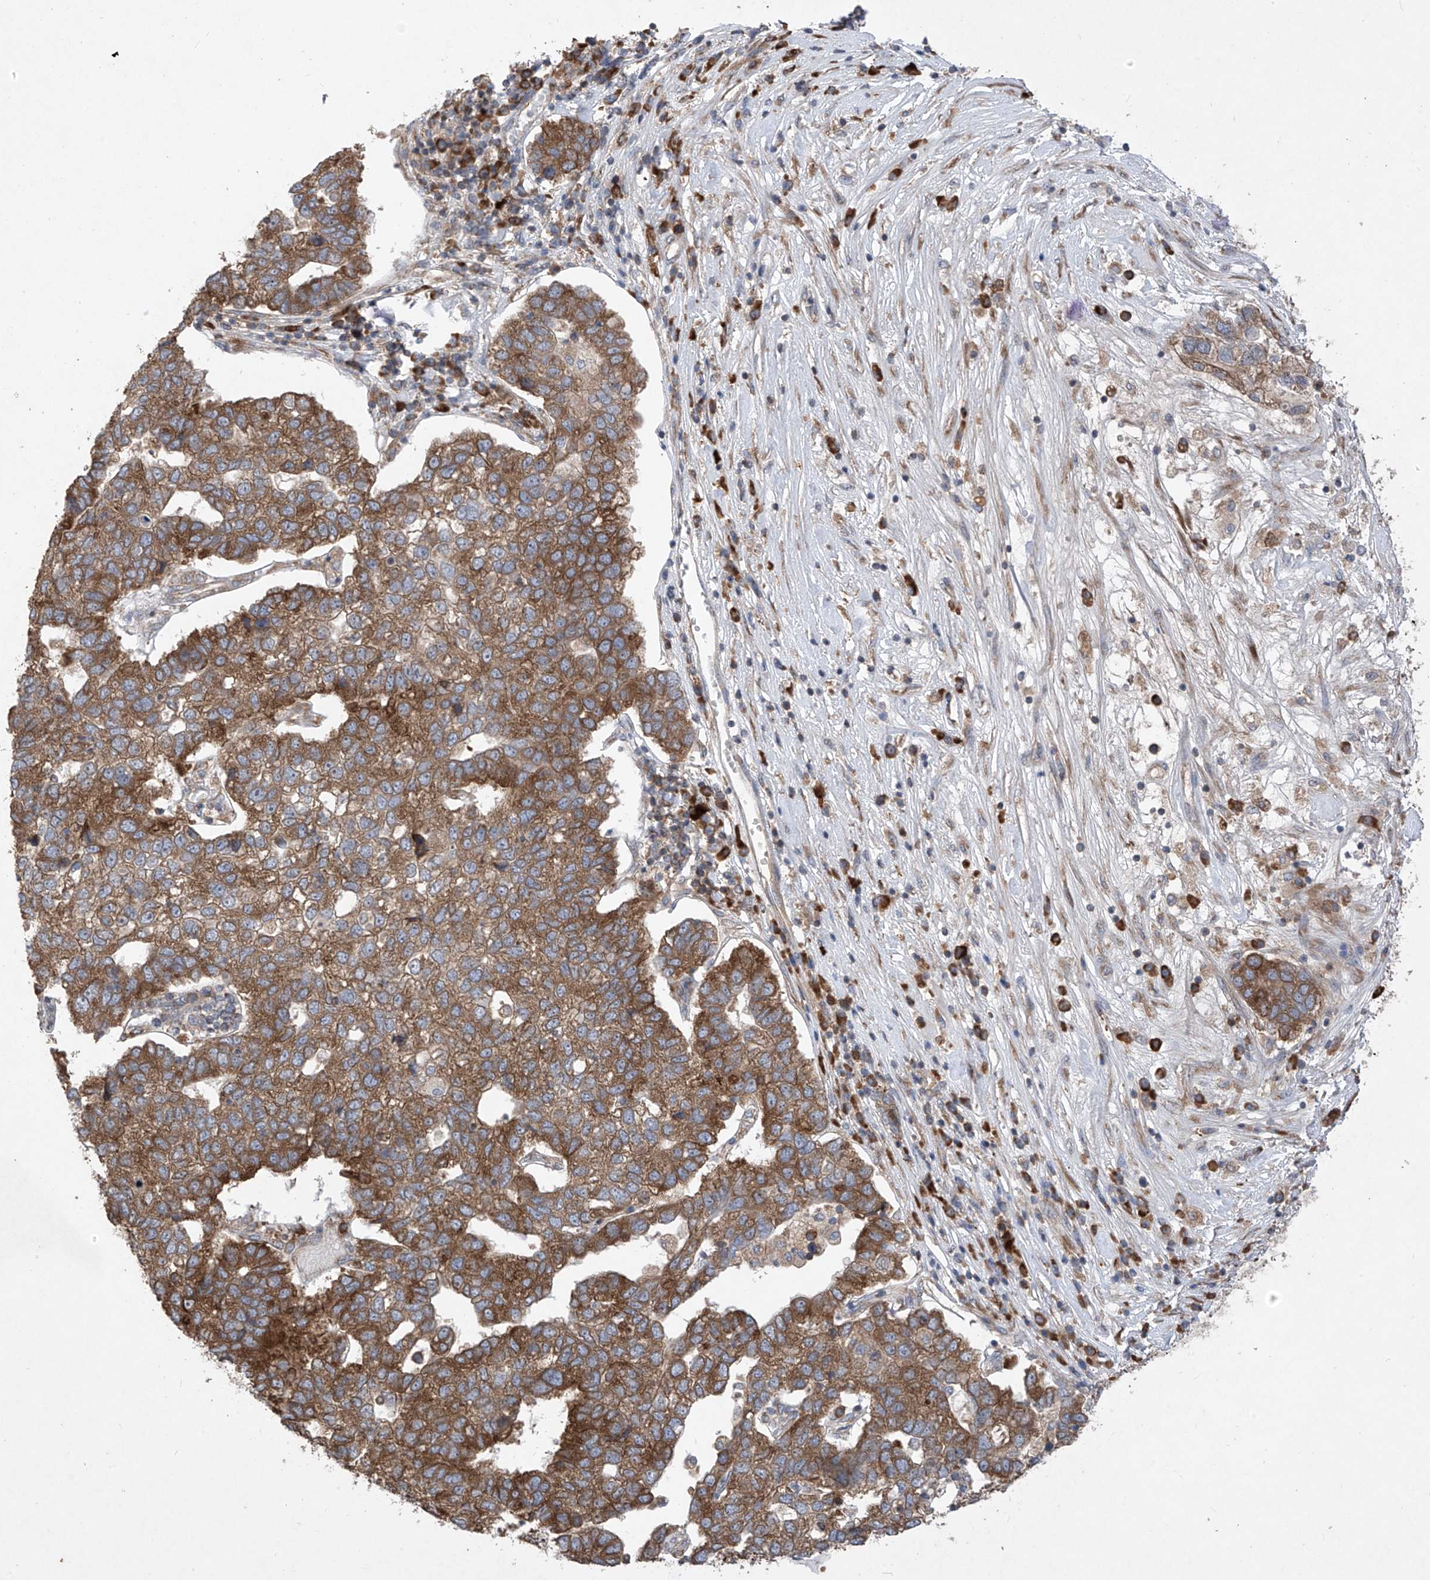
{"staining": {"intensity": "moderate", "quantity": ">75%", "location": "cytoplasmic/membranous"}, "tissue": "pancreatic cancer", "cell_type": "Tumor cells", "image_type": "cancer", "snomed": [{"axis": "morphology", "description": "Adenocarcinoma, NOS"}, {"axis": "topography", "description": "Pancreas"}], "caption": "A high-resolution micrograph shows immunohistochemistry (IHC) staining of pancreatic cancer (adenocarcinoma), which displays moderate cytoplasmic/membranous expression in approximately >75% of tumor cells.", "gene": "RPL34", "patient": {"sex": "female", "age": 61}}